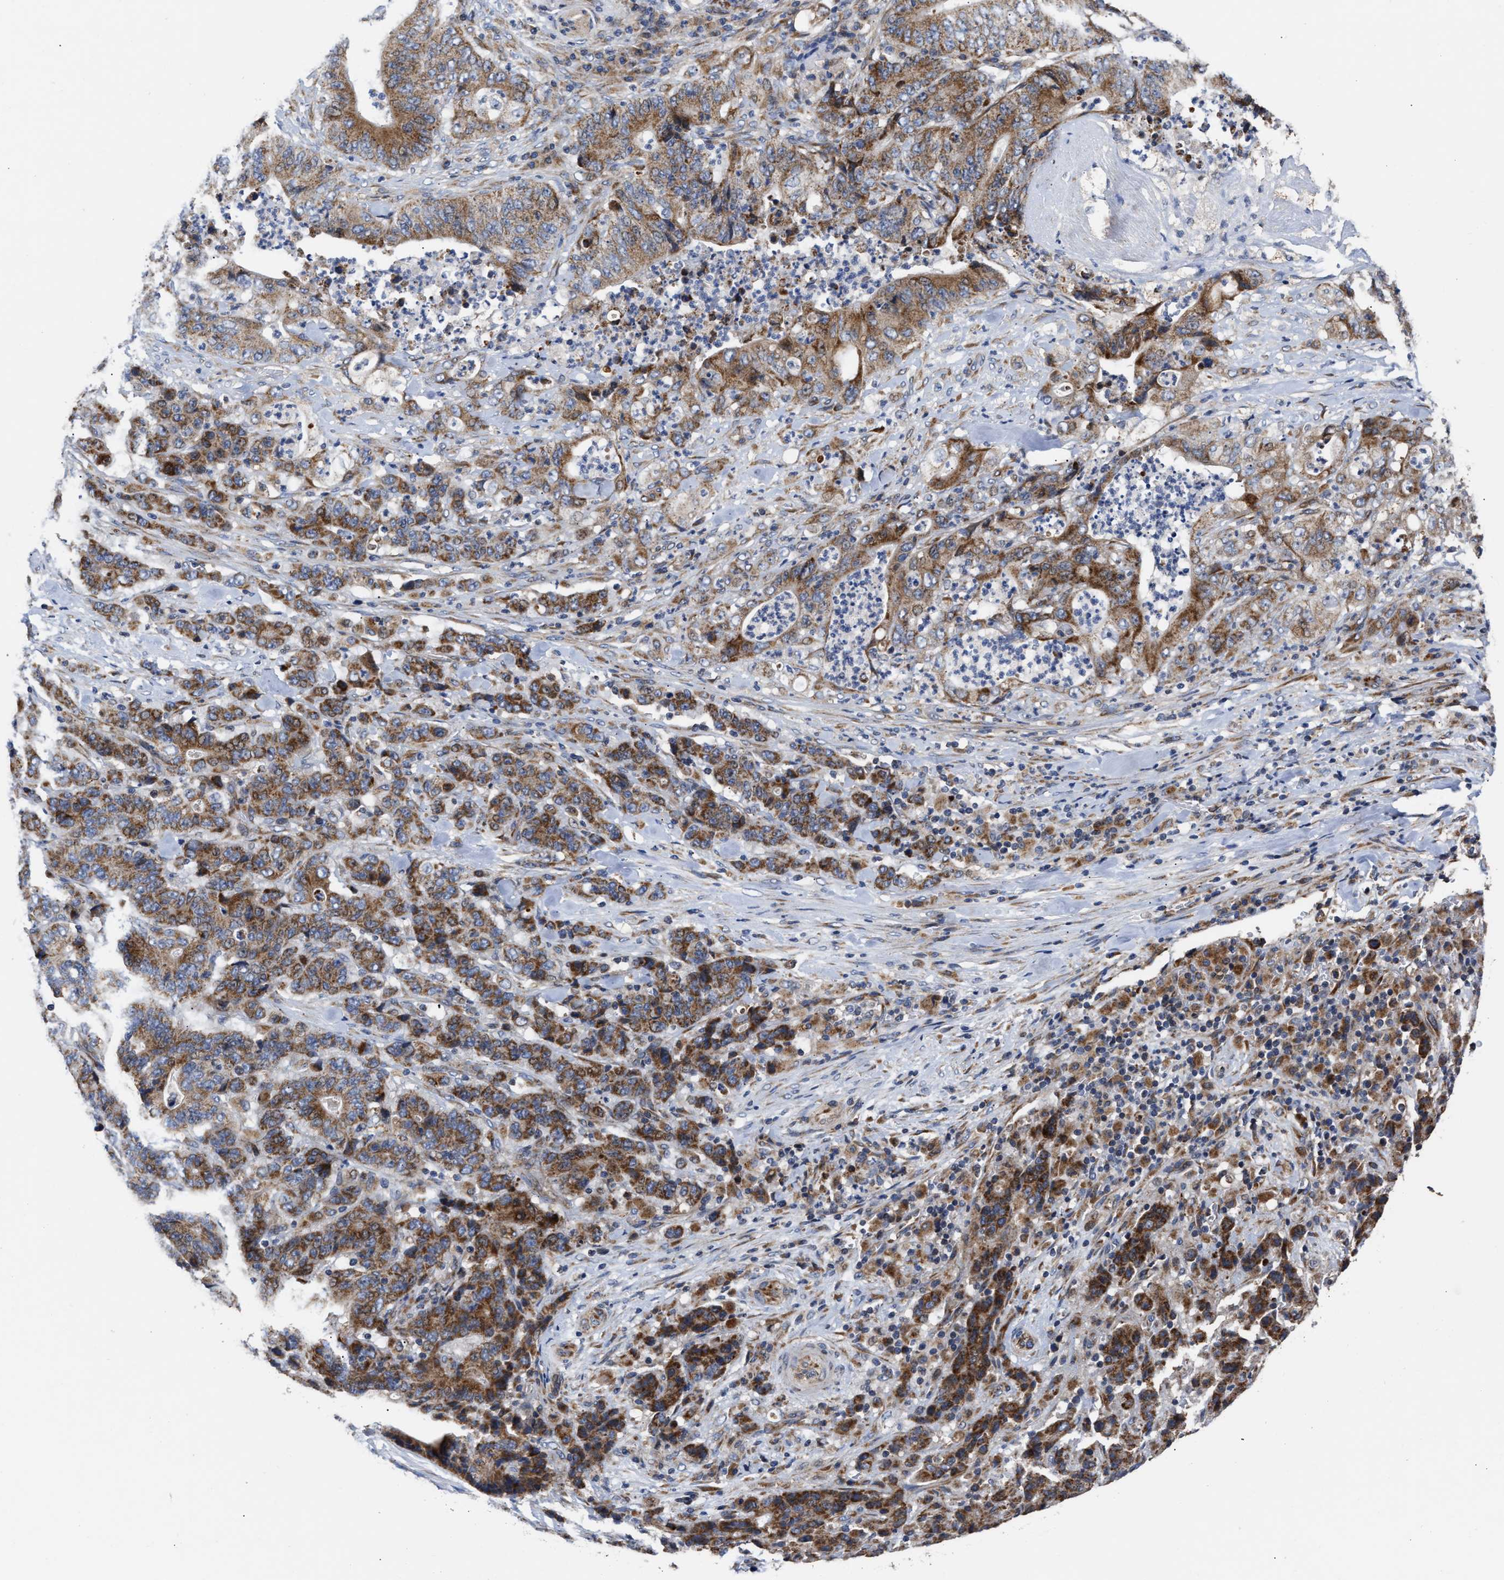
{"staining": {"intensity": "moderate", "quantity": ">75%", "location": "cytoplasmic/membranous"}, "tissue": "stomach cancer", "cell_type": "Tumor cells", "image_type": "cancer", "snomed": [{"axis": "morphology", "description": "Adenocarcinoma, NOS"}, {"axis": "topography", "description": "Stomach"}], "caption": "A brown stain labels moderate cytoplasmic/membranous positivity of a protein in stomach adenocarcinoma tumor cells.", "gene": "MALSU1", "patient": {"sex": "female", "age": 73}}